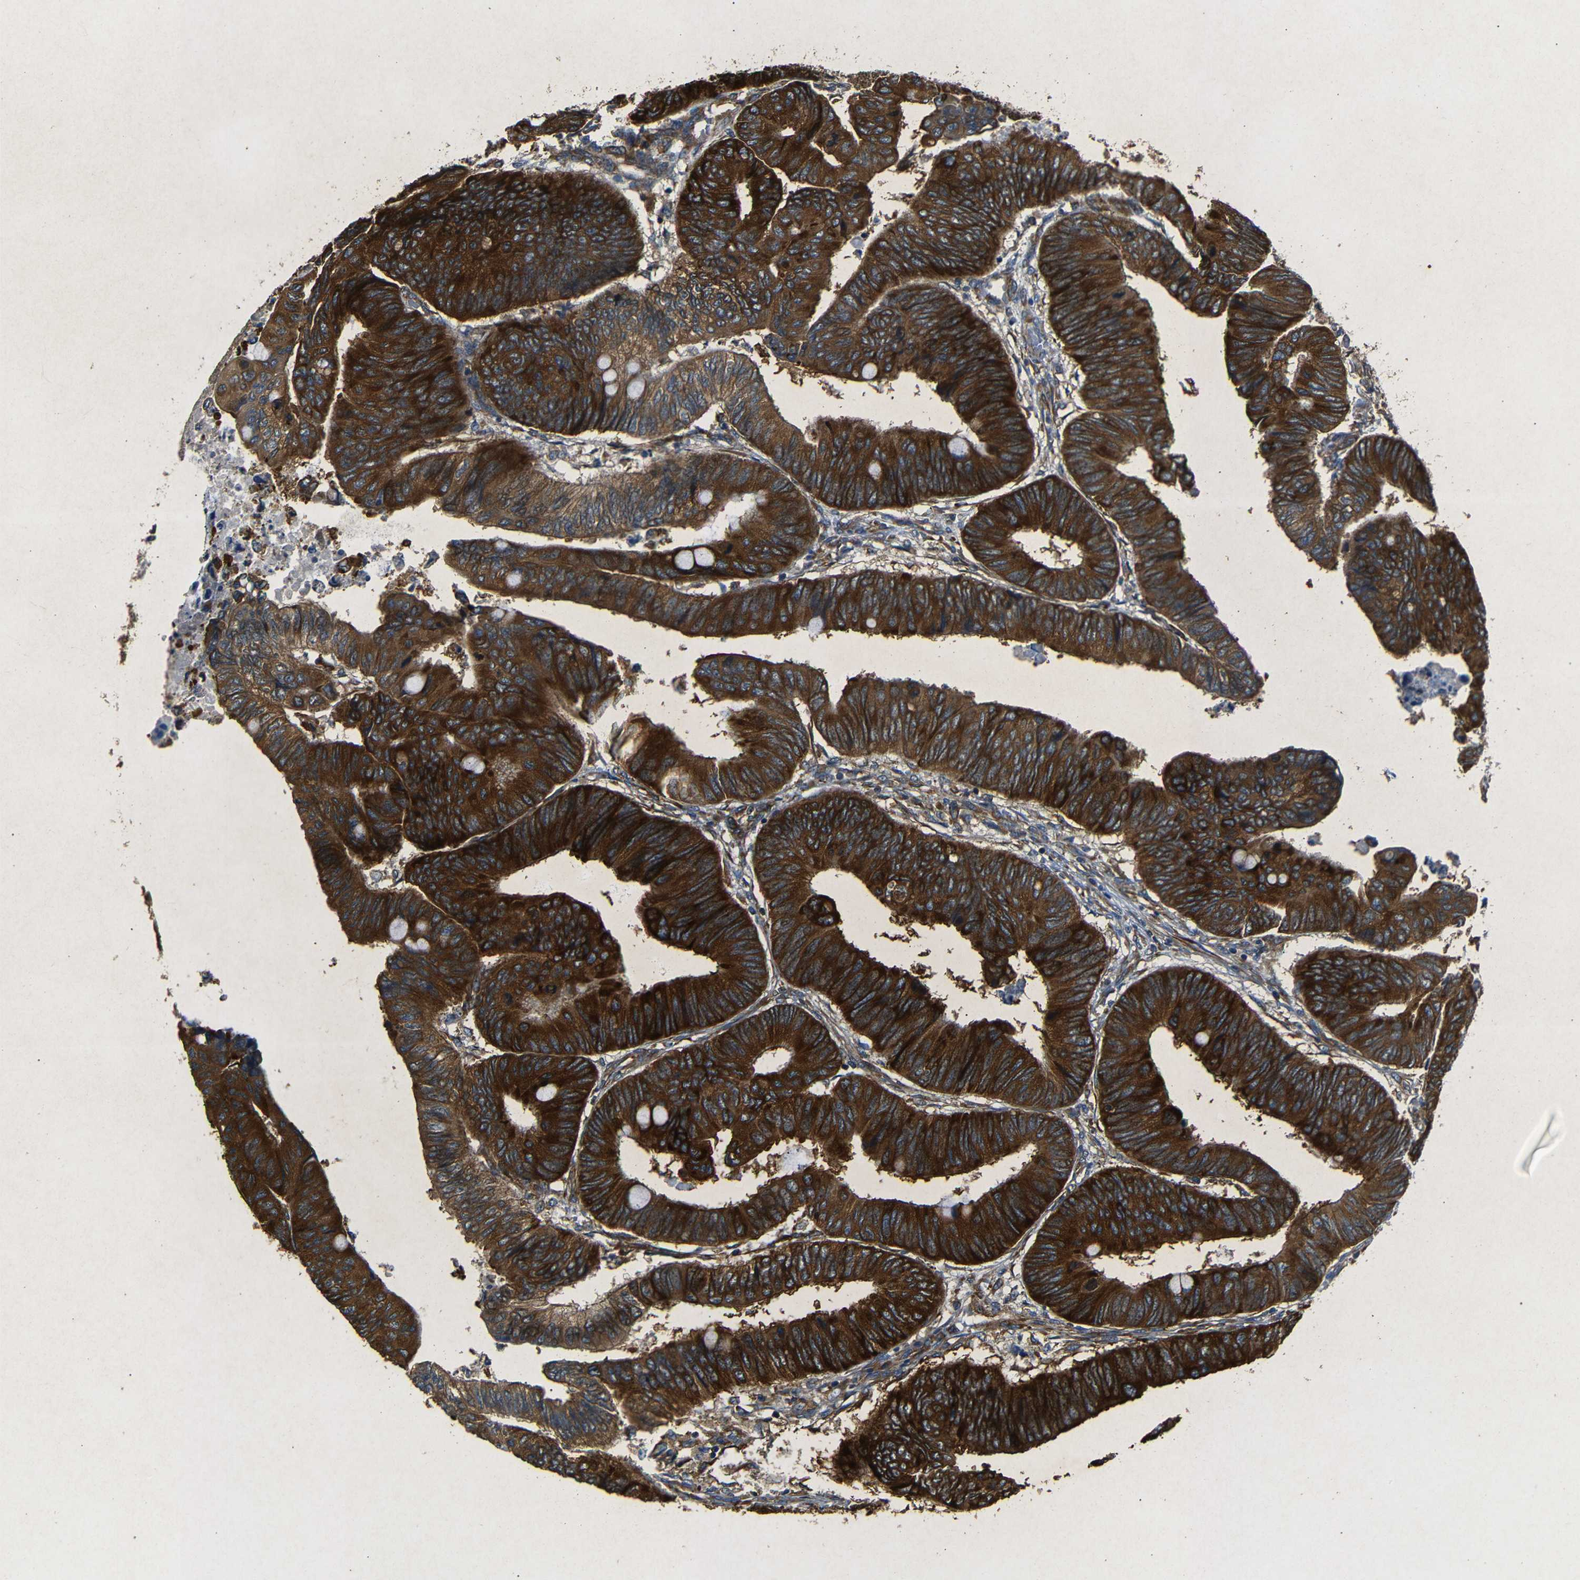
{"staining": {"intensity": "strong", "quantity": ">75%", "location": "cytoplasmic/membranous"}, "tissue": "colorectal cancer", "cell_type": "Tumor cells", "image_type": "cancer", "snomed": [{"axis": "morphology", "description": "Normal tissue, NOS"}, {"axis": "morphology", "description": "Adenocarcinoma, NOS"}, {"axis": "topography", "description": "Rectum"}, {"axis": "topography", "description": "Peripheral nerve tissue"}], "caption": "Colorectal cancer (adenocarcinoma) stained with DAB (3,3'-diaminobenzidine) immunohistochemistry (IHC) shows high levels of strong cytoplasmic/membranous expression in approximately >75% of tumor cells. (Stains: DAB (3,3'-diaminobenzidine) in brown, nuclei in blue, Microscopy: brightfield microscopy at high magnification).", "gene": "BTF3", "patient": {"sex": "male", "age": 92}}